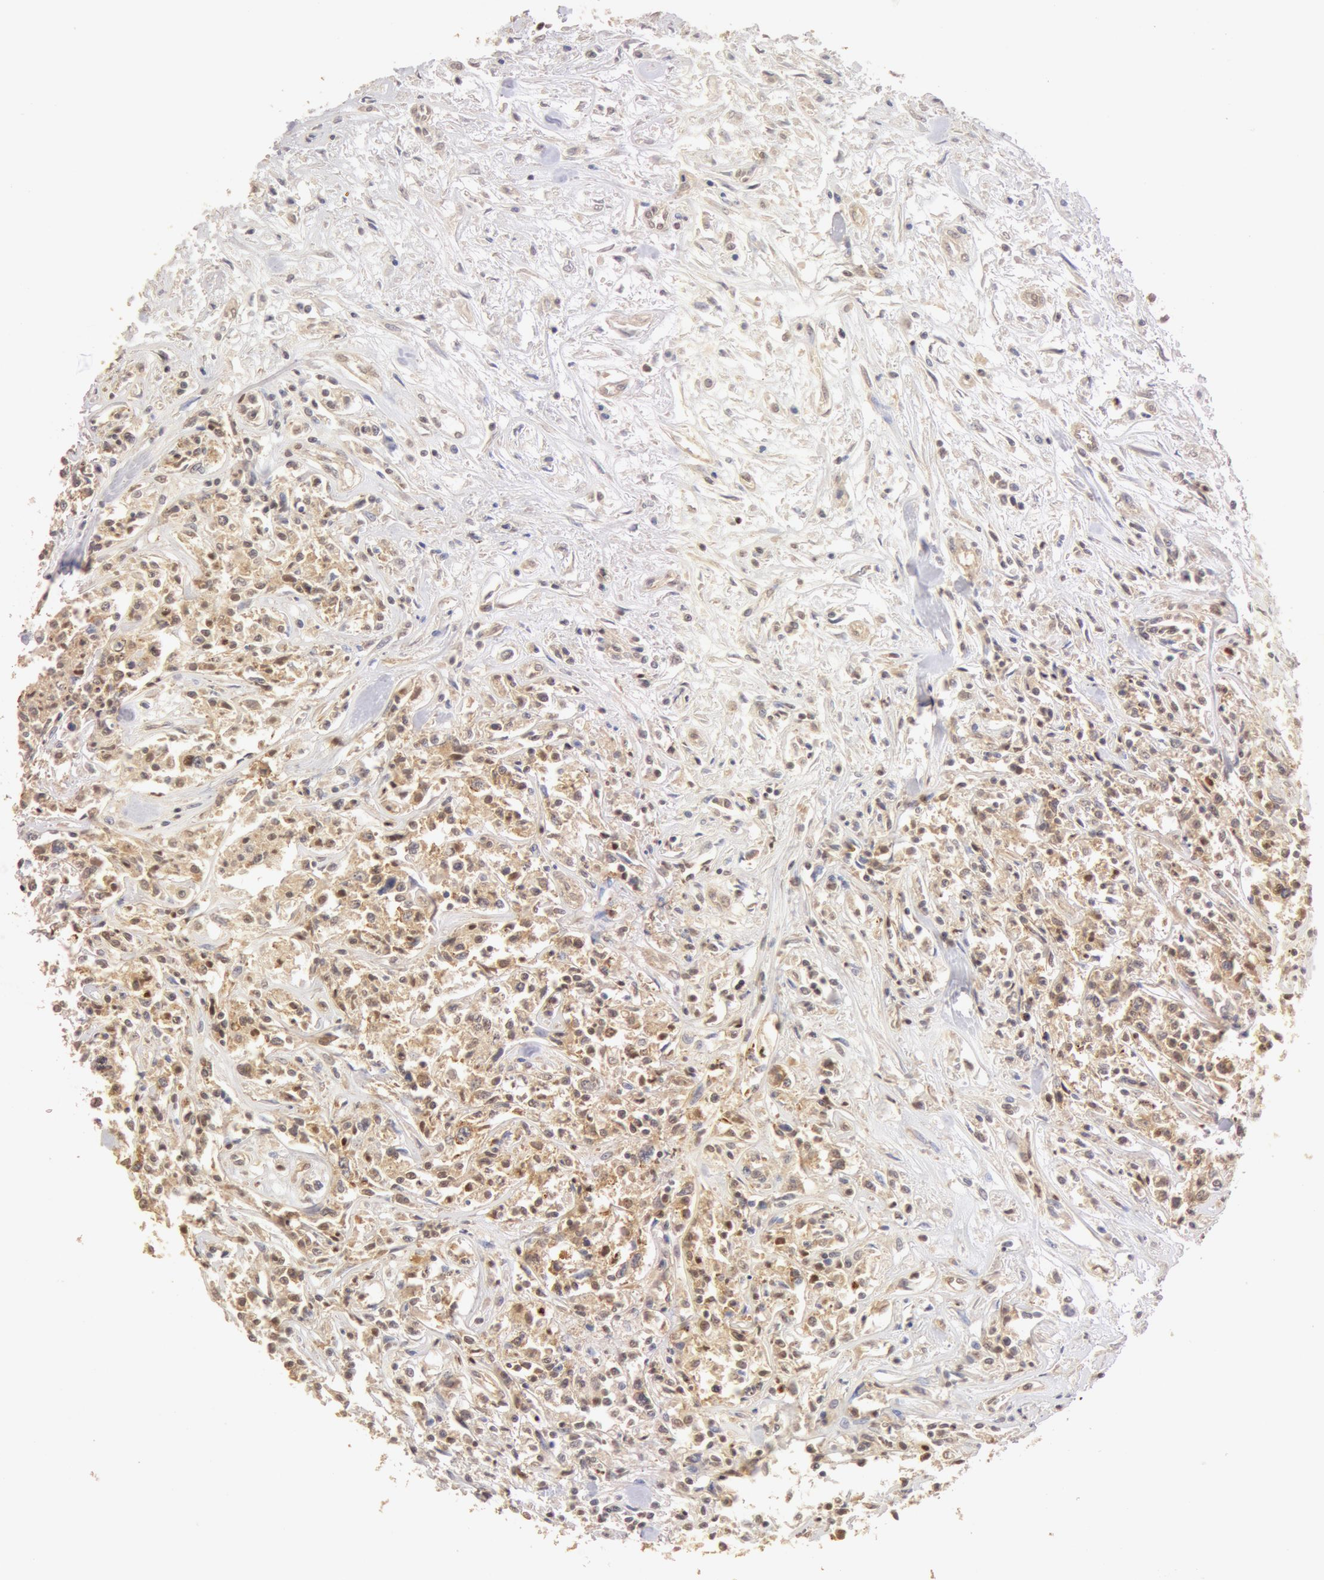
{"staining": {"intensity": "moderate", "quantity": ">75%", "location": "cytoplasmic/membranous,nuclear"}, "tissue": "lymphoma", "cell_type": "Tumor cells", "image_type": "cancer", "snomed": [{"axis": "morphology", "description": "Malignant lymphoma, non-Hodgkin's type, Low grade"}, {"axis": "topography", "description": "Small intestine"}], "caption": "Immunohistochemistry (DAB) staining of malignant lymphoma, non-Hodgkin's type (low-grade) exhibits moderate cytoplasmic/membranous and nuclear protein expression in about >75% of tumor cells.", "gene": "SNRNP70", "patient": {"sex": "female", "age": 59}}